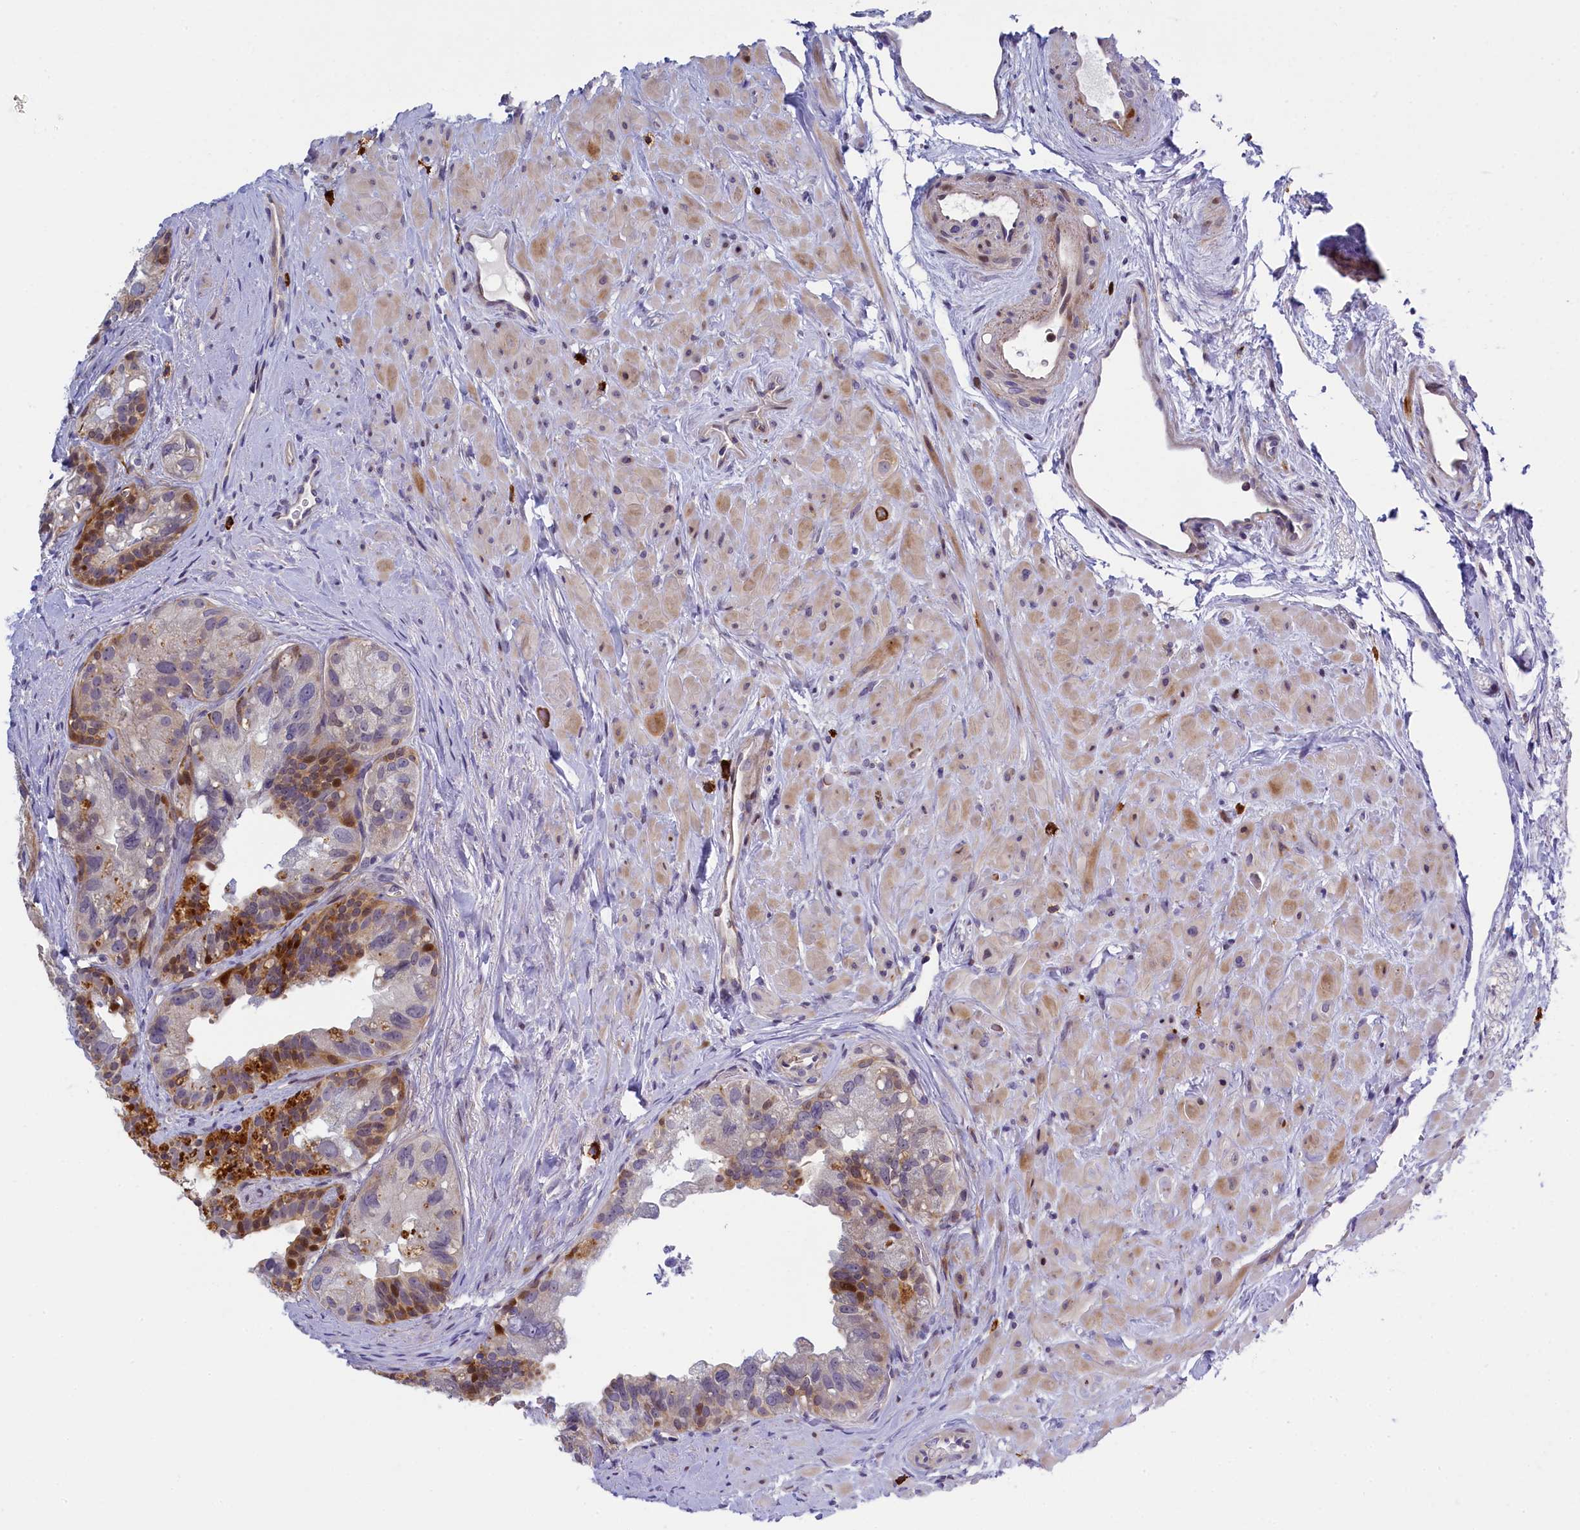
{"staining": {"intensity": "strong", "quantity": "<25%", "location": "nuclear"}, "tissue": "prostate cancer", "cell_type": "Tumor cells", "image_type": "cancer", "snomed": [{"axis": "morphology", "description": "Normal tissue, NOS"}, {"axis": "morphology", "description": "Adenocarcinoma, Low grade"}, {"axis": "topography", "description": "Prostate"}], "caption": "Protein expression analysis of human low-grade adenocarcinoma (prostate) reveals strong nuclear positivity in approximately <25% of tumor cells. (DAB IHC, brown staining for protein, blue staining for nuclei).", "gene": "CCL23", "patient": {"sex": "male", "age": 72}}